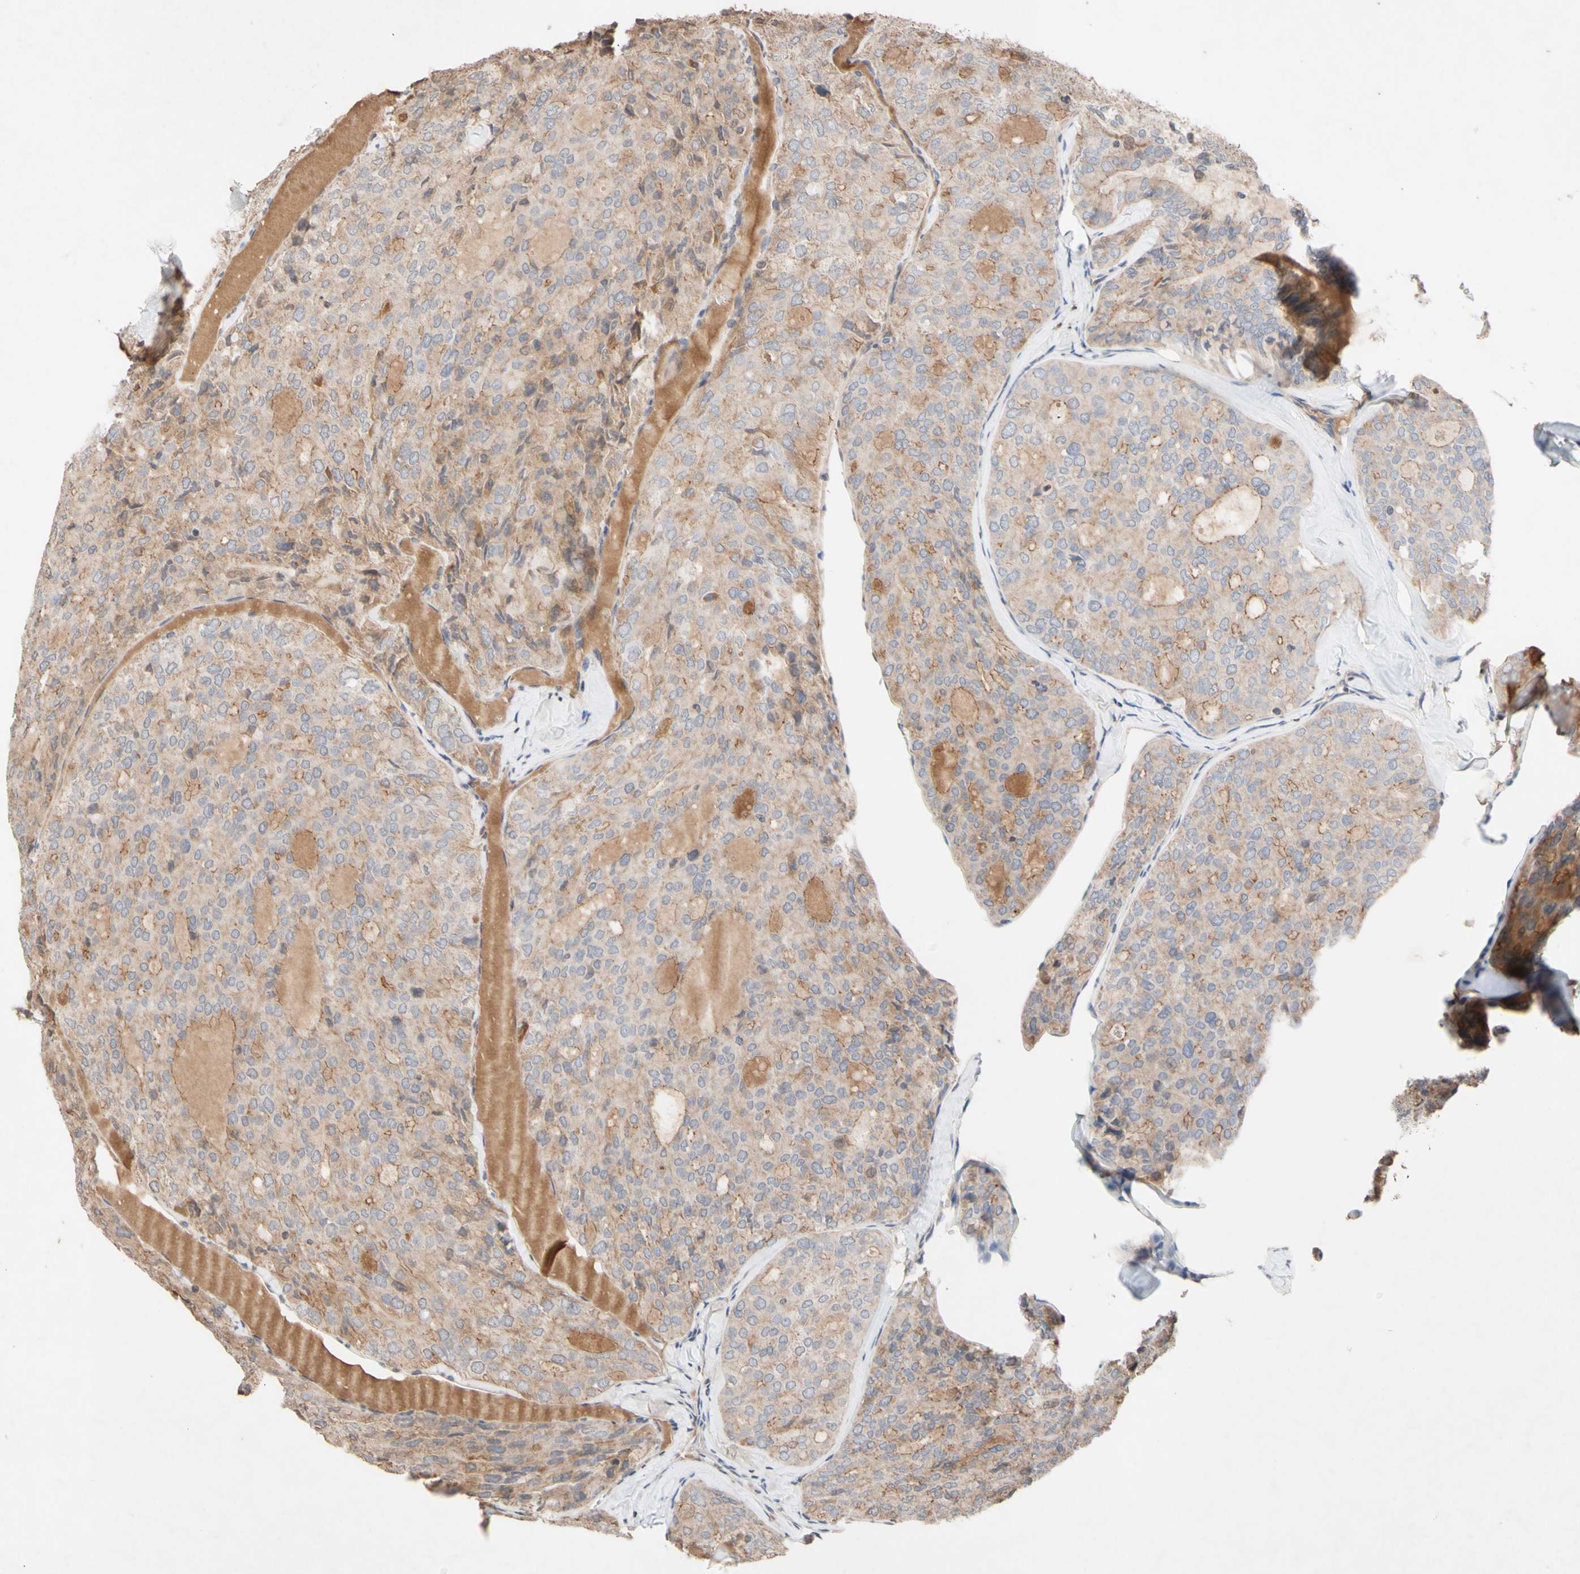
{"staining": {"intensity": "weak", "quantity": ">75%", "location": "cytoplasmic/membranous"}, "tissue": "thyroid cancer", "cell_type": "Tumor cells", "image_type": "cancer", "snomed": [{"axis": "morphology", "description": "Follicular adenoma carcinoma, NOS"}, {"axis": "topography", "description": "Thyroid gland"}], "caption": "A histopathology image showing weak cytoplasmic/membranous expression in approximately >75% of tumor cells in thyroid cancer (follicular adenoma carcinoma), as visualized by brown immunohistochemical staining.", "gene": "NECTIN3", "patient": {"sex": "male", "age": 75}}